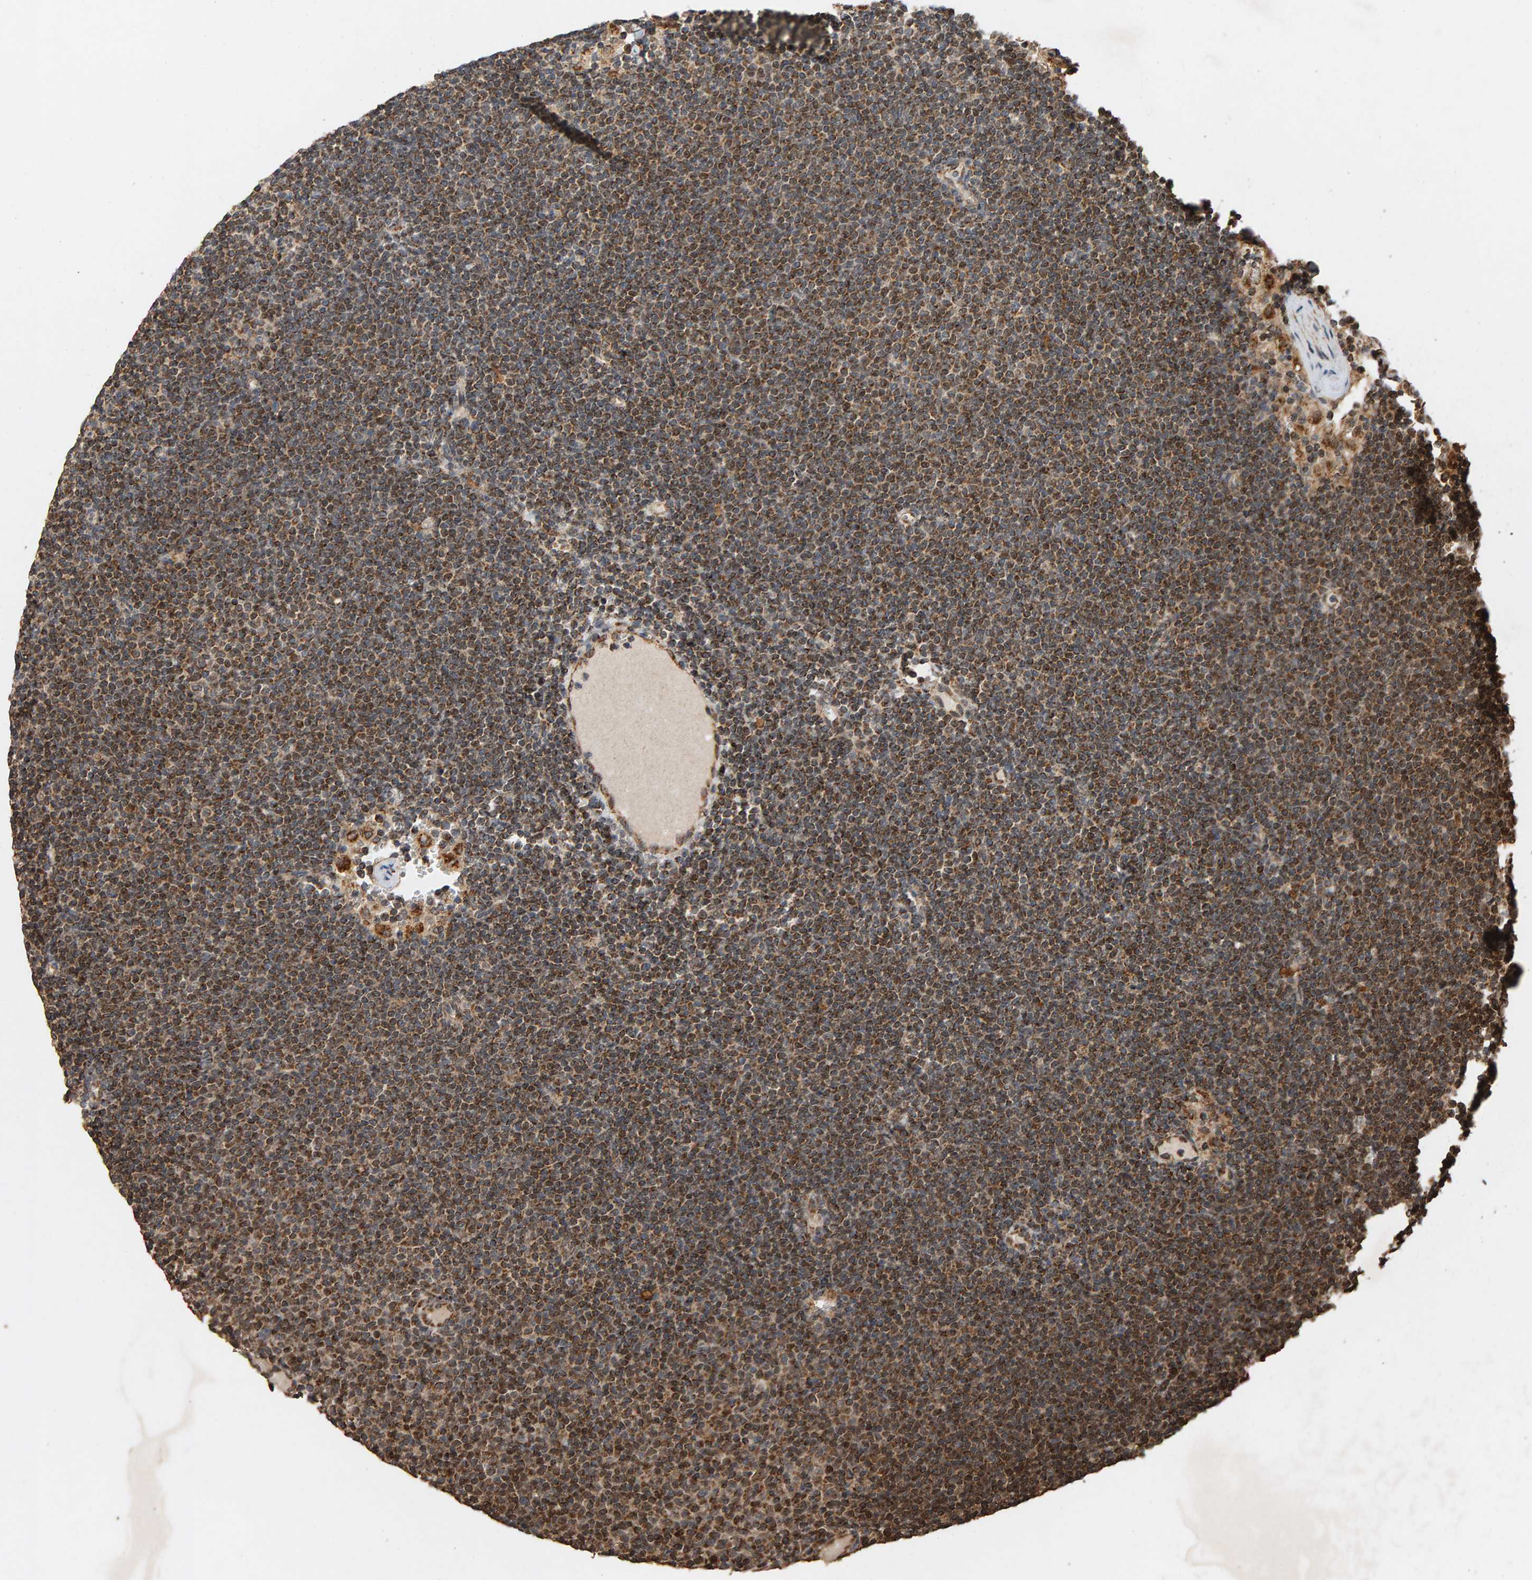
{"staining": {"intensity": "moderate", "quantity": ">75%", "location": "cytoplasmic/membranous"}, "tissue": "lymphoma", "cell_type": "Tumor cells", "image_type": "cancer", "snomed": [{"axis": "morphology", "description": "Malignant lymphoma, non-Hodgkin's type, Low grade"}, {"axis": "topography", "description": "Lymph node"}], "caption": "This photomicrograph reveals malignant lymphoma, non-Hodgkin's type (low-grade) stained with immunohistochemistry (IHC) to label a protein in brown. The cytoplasmic/membranous of tumor cells show moderate positivity for the protein. Nuclei are counter-stained blue.", "gene": "GSTK1", "patient": {"sex": "female", "age": 53}}